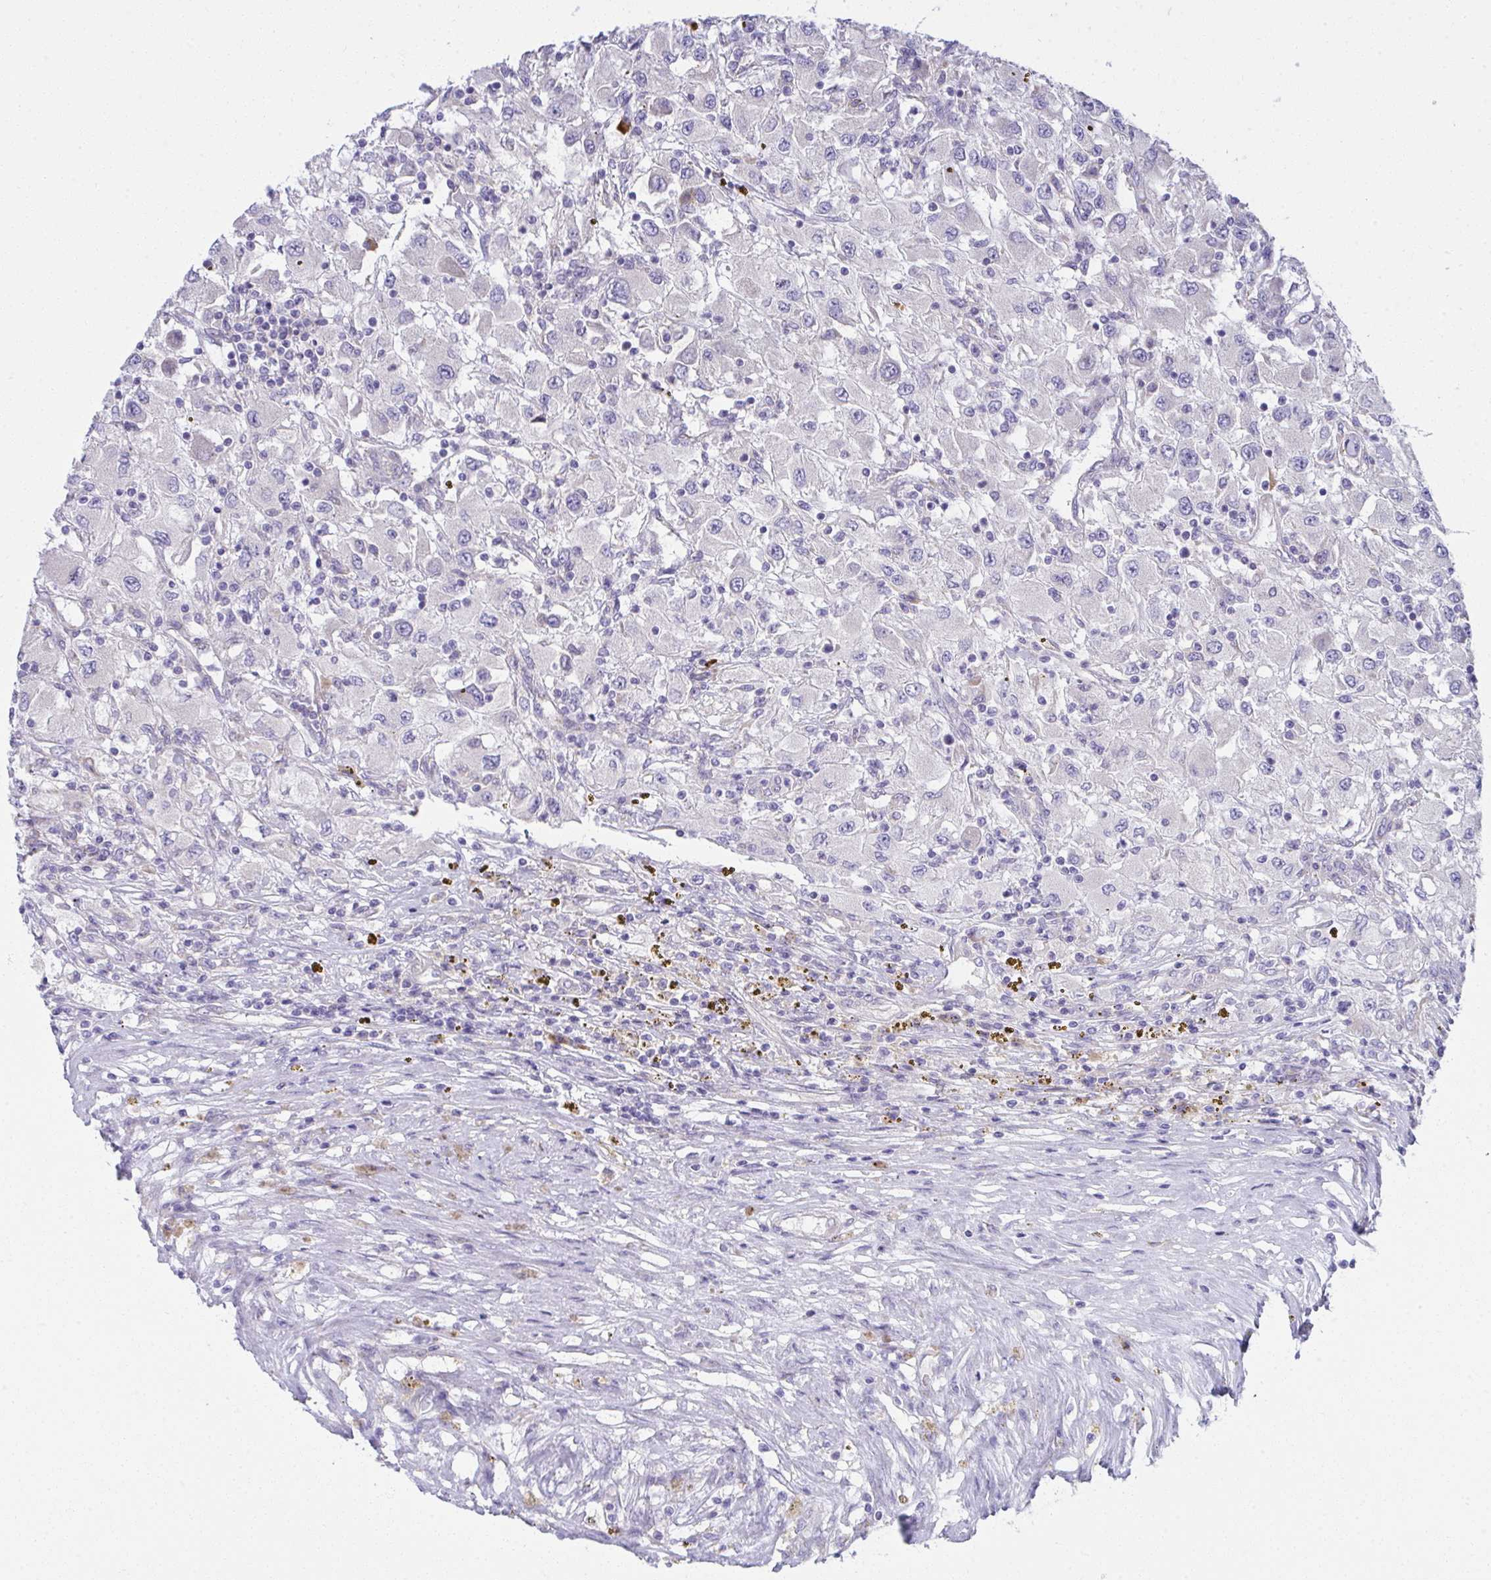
{"staining": {"intensity": "negative", "quantity": "none", "location": "none"}, "tissue": "renal cancer", "cell_type": "Tumor cells", "image_type": "cancer", "snomed": [{"axis": "morphology", "description": "Adenocarcinoma, NOS"}, {"axis": "topography", "description": "Kidney"}], "caption": "Tumor cells are negative for protein expression in human adenocarcinoma (renal). Brightfield microscopy of immunohistochemistry (IHC) stained with DAB (3,3'-diaminobenzidine) (brown) and hematoxylin (blue), captured at high magnification.", "gene": "FASLG", "patient": {"sex": "female", "age": 67}}